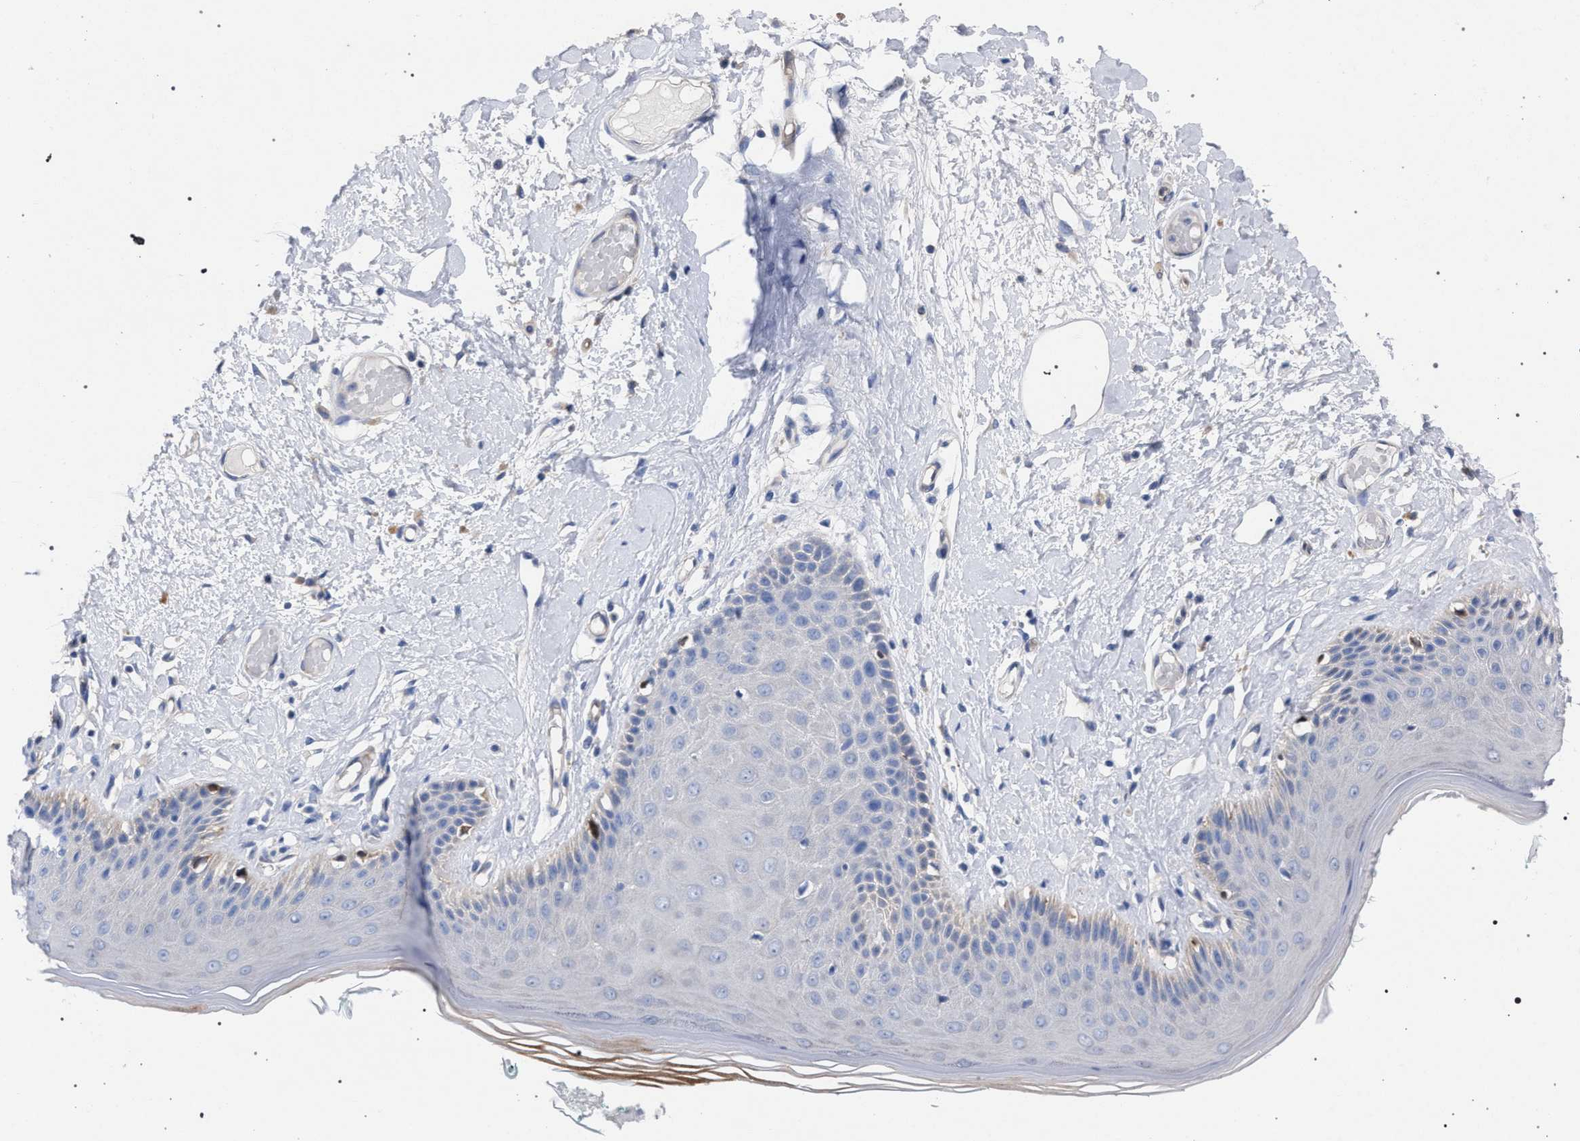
{"staining": {"intensity": "weak", "quantity": "<25%", "location": "cytoplasmic/membranous"}, "tissue": "skin", "cell_type": "Epidermal cells", "image_type": "normal", "snomed": [{"axis": "morphology", "description": "Normal tissue, NOS"}, {"axis": "topography", "description": "Vulva"}], "caption": "Immunohistochemistry of normal human skin reveals no expression in epidermal cells.", "gene": "GMPR", "patient": {"sex": "female", "age": 73}}